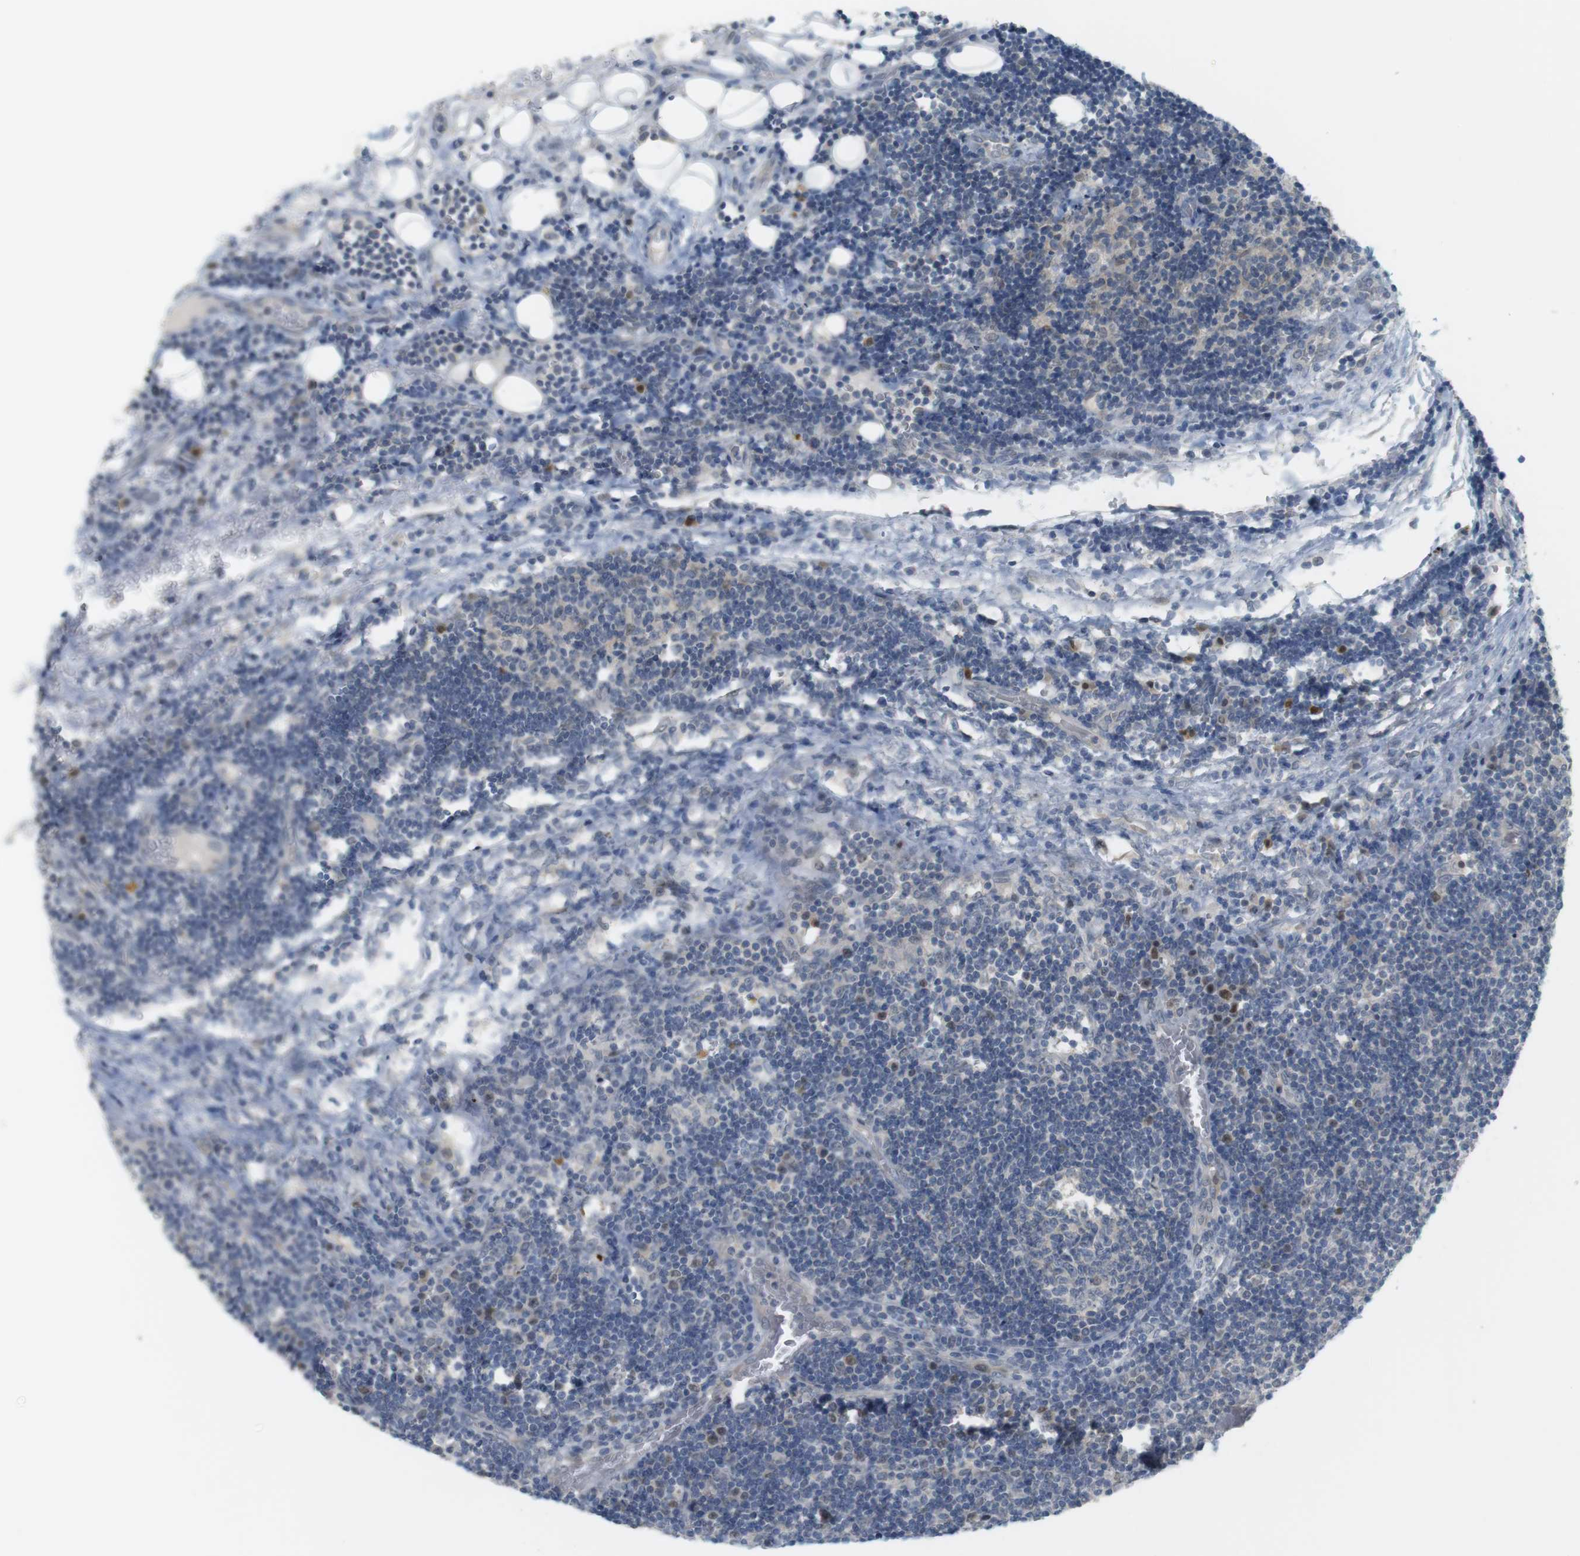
{"staining": {"intensity": "negative", "quantity": "none", "location": "none"}, "tissue": "lymph node", "cell_type": "Germinal center cells", "image_type": "normal", "snomed": [{"axis": "morphology", "description": "Normal tissue, NOS"}, {"axis": "topography", "description": "Lymph node"}, {"axis": "topography", "description": "Salivary gland"}], "caption": "High power microscopy histopathology image of an immunohistochemistry (IHC) photomicrograph of benign lymph node, revealing no significant staining in germinal center cells.", "gene": "CREB3L2", "patient": {"sex": "male", "age": 8}}